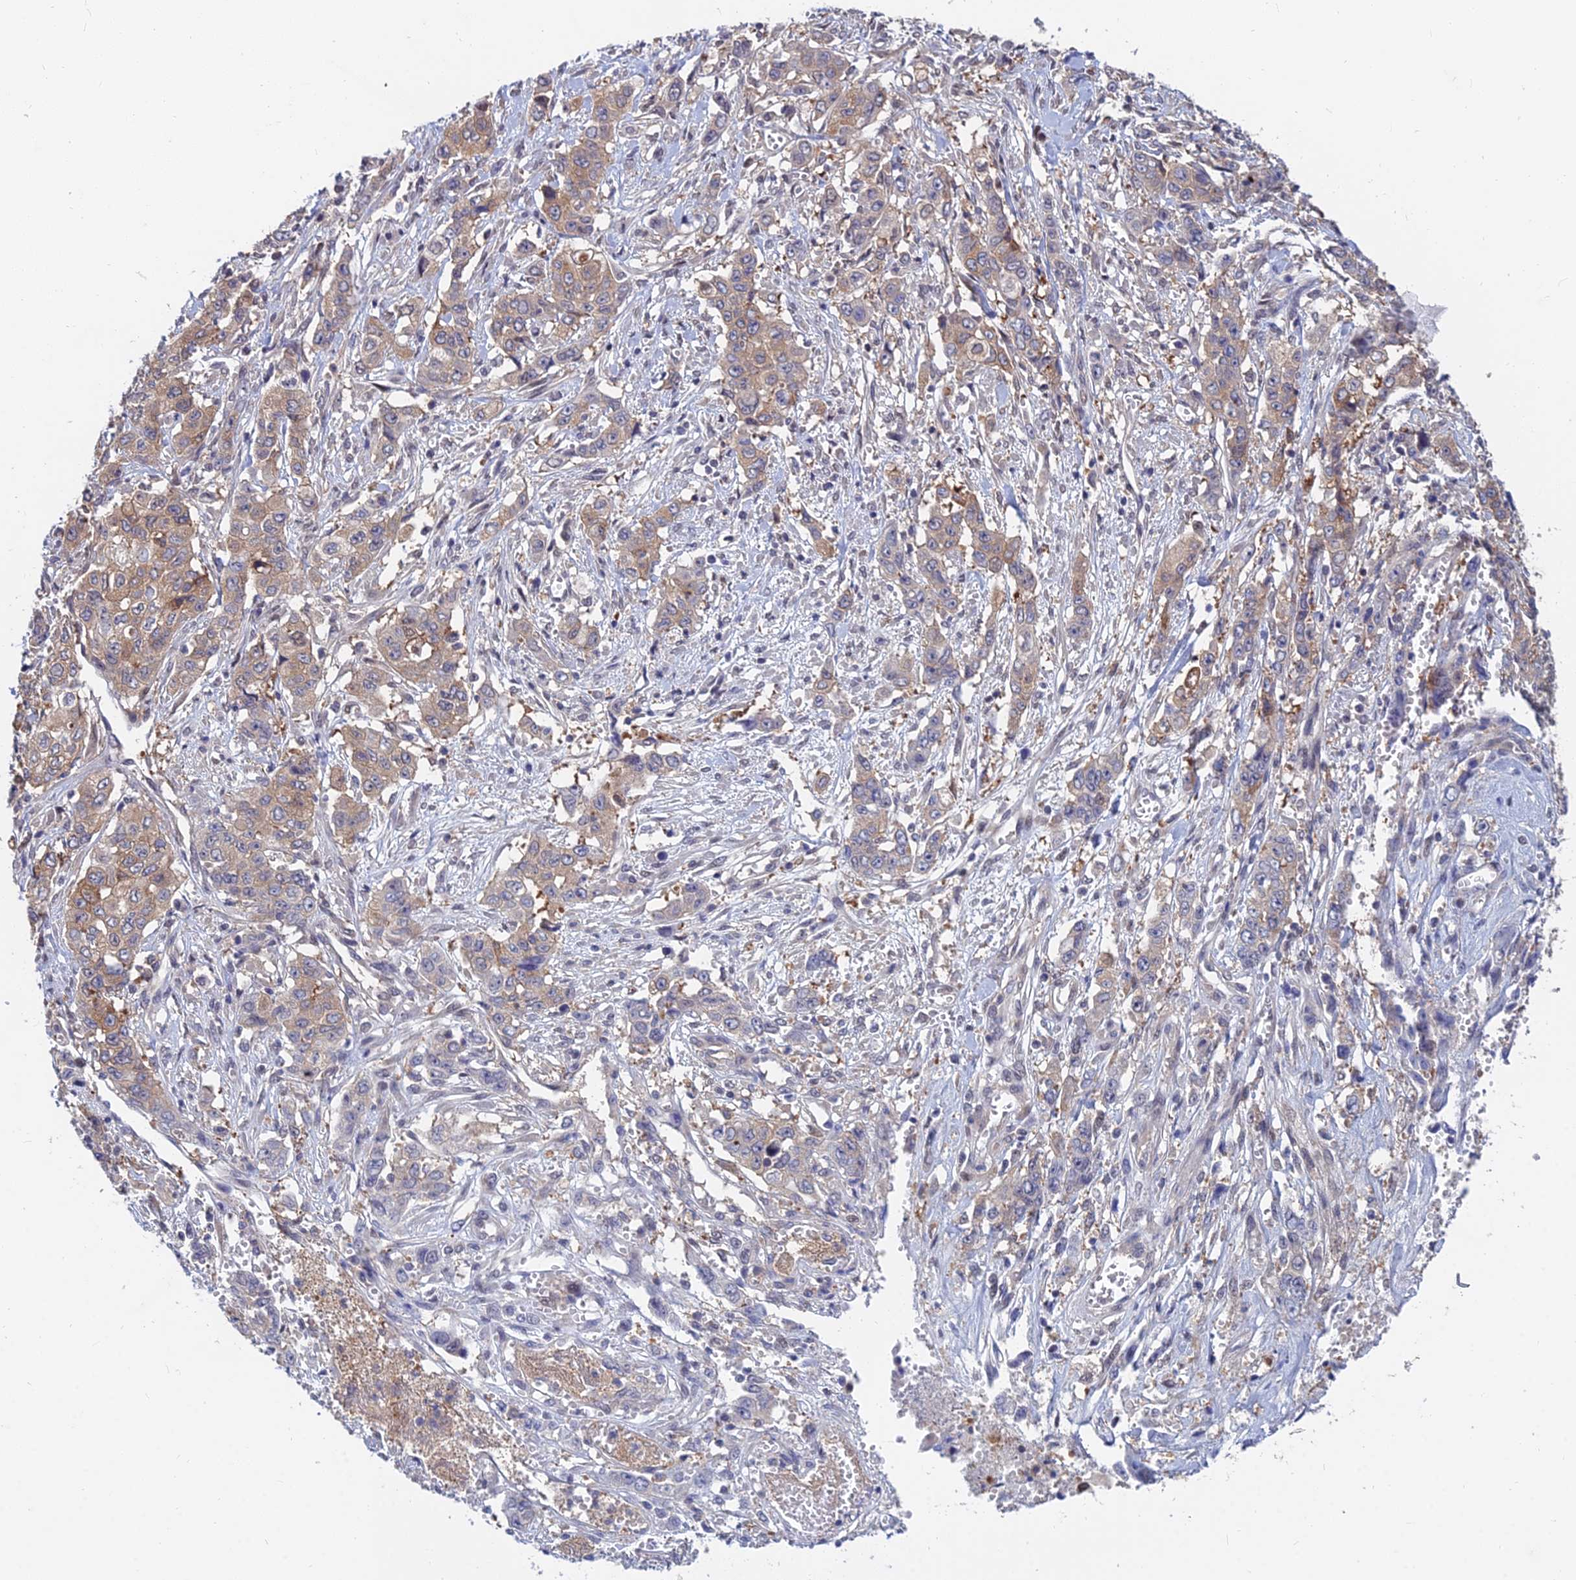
{"staining": {"intensity": "weak", "quantity": "25%-75%", "location": "cytoplasmic/membranous"}, "tissue": "stomach cancer", "cell_type": "Tumor cells", "image_type": "cancer", "snomed": [{"axis": "morphology", "description": "Normal tissue, NOS"}, {"axis": "morphology", "description": "Adenocarcinoma, NOS"}, {"axis": "topography", "description": "Stomach"}], "caption": "Stomach adenocarcinoma stained with immunohistochemistry (IHC) demonstrates weak cytoplasmic/membranous positivity in approximately 25%-75% of tumor cells. (Brightfield microscopy of DAB IHC at high magnification).", "gene": "B3GALT4", "patient": {"sex": "female", "age": 64}}